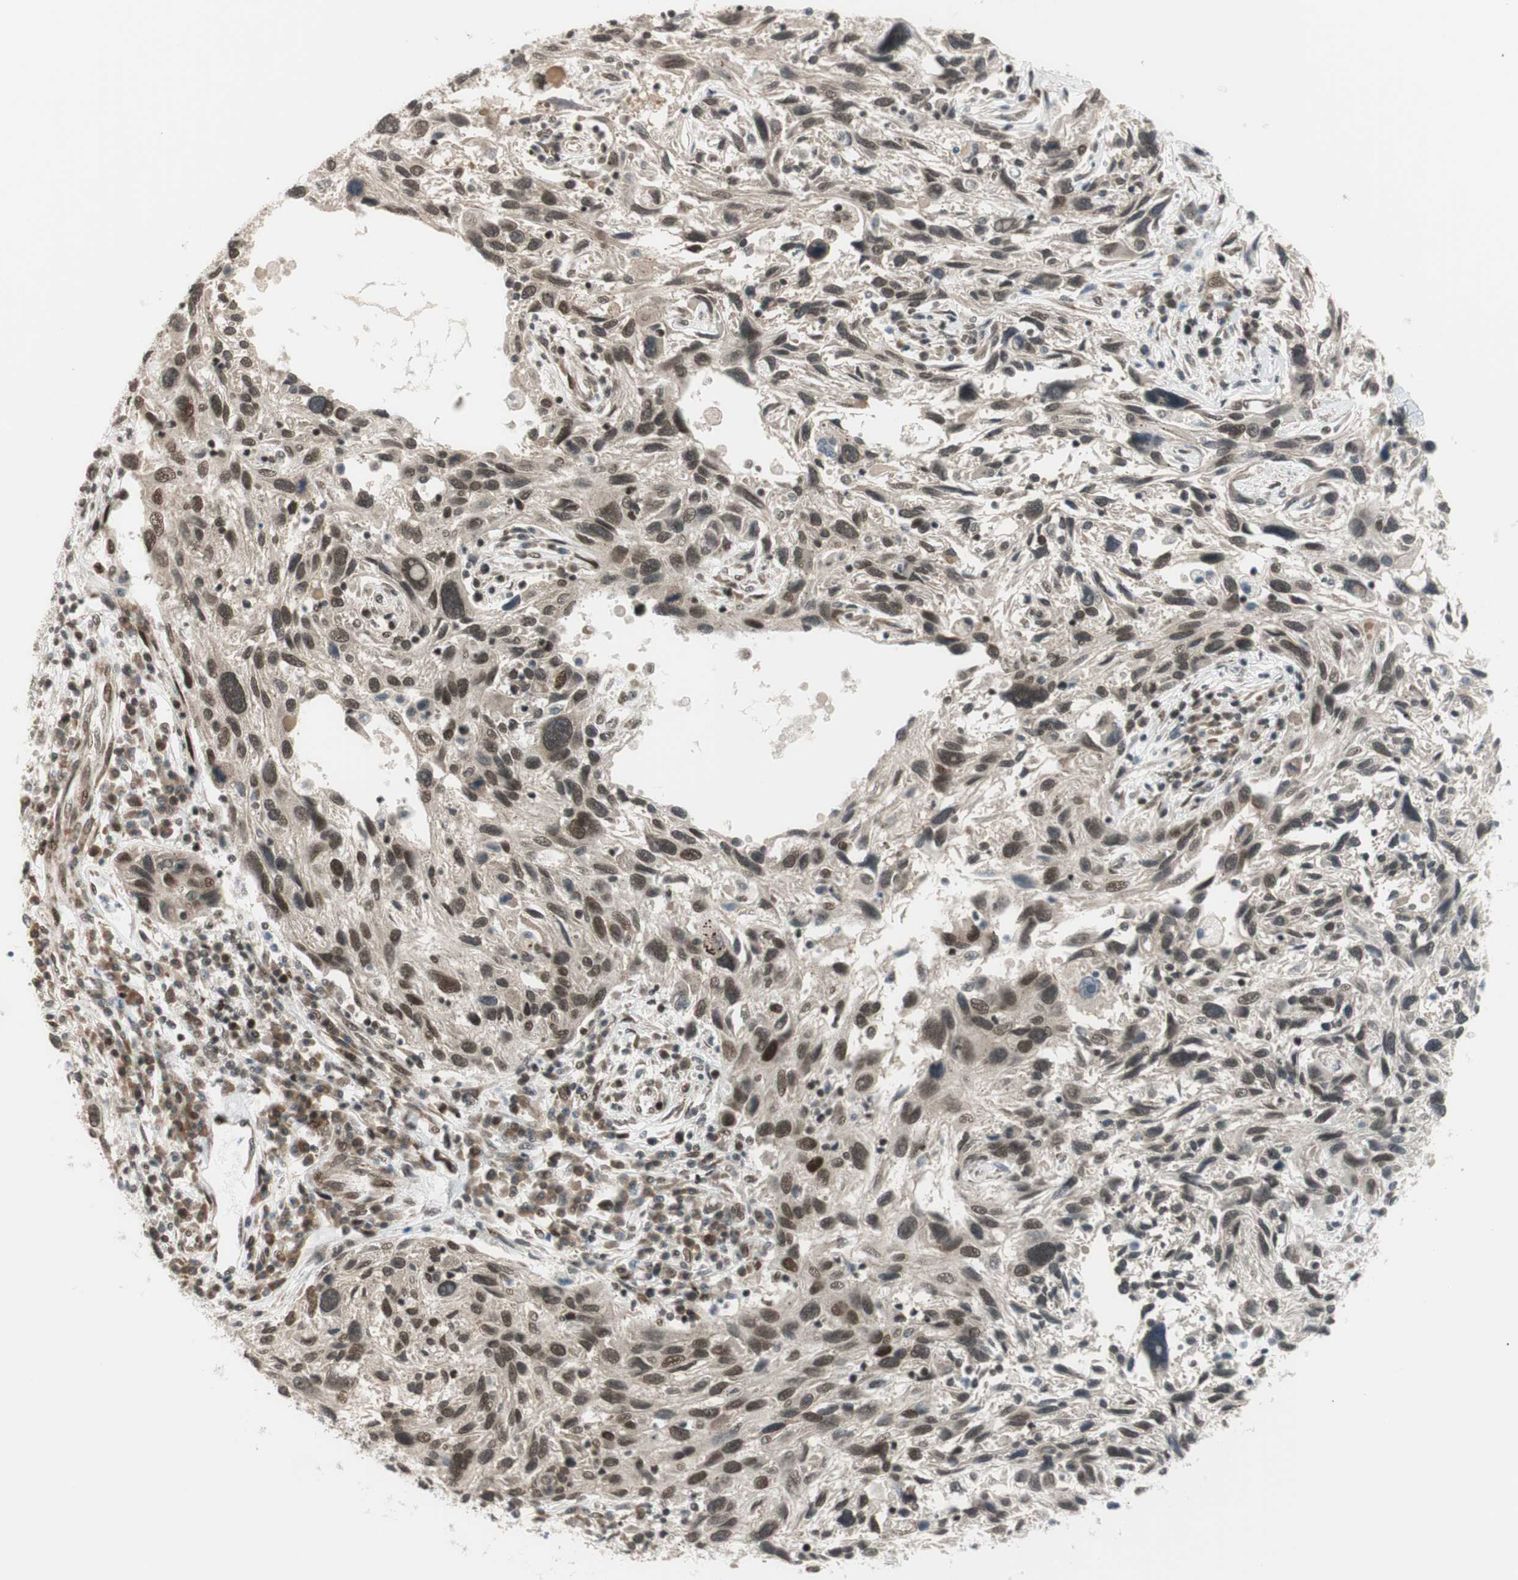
{"staining": {"intensity": "moderate", "quantity": "25%-75%", "location": "cytoplasmic/membranous,nuclear"}, "tissue": "melanoma", "cell_type": "Tumor cells", "image_type": "cancer", "snomed": [{"axis": "morphology", "description": "Malignant melanoma, NOS"}, {"axis": "topography", "description": "Skin"}], "caption": "Immunohistochemical staining of human malignant melanoma displays moderate cytoplasmic/membranous and nuclear protein positivity in approximately 25%-75% of tumor cells.", "gene": "BRMS1", "patient": {"sex": "male", "age": 53}}